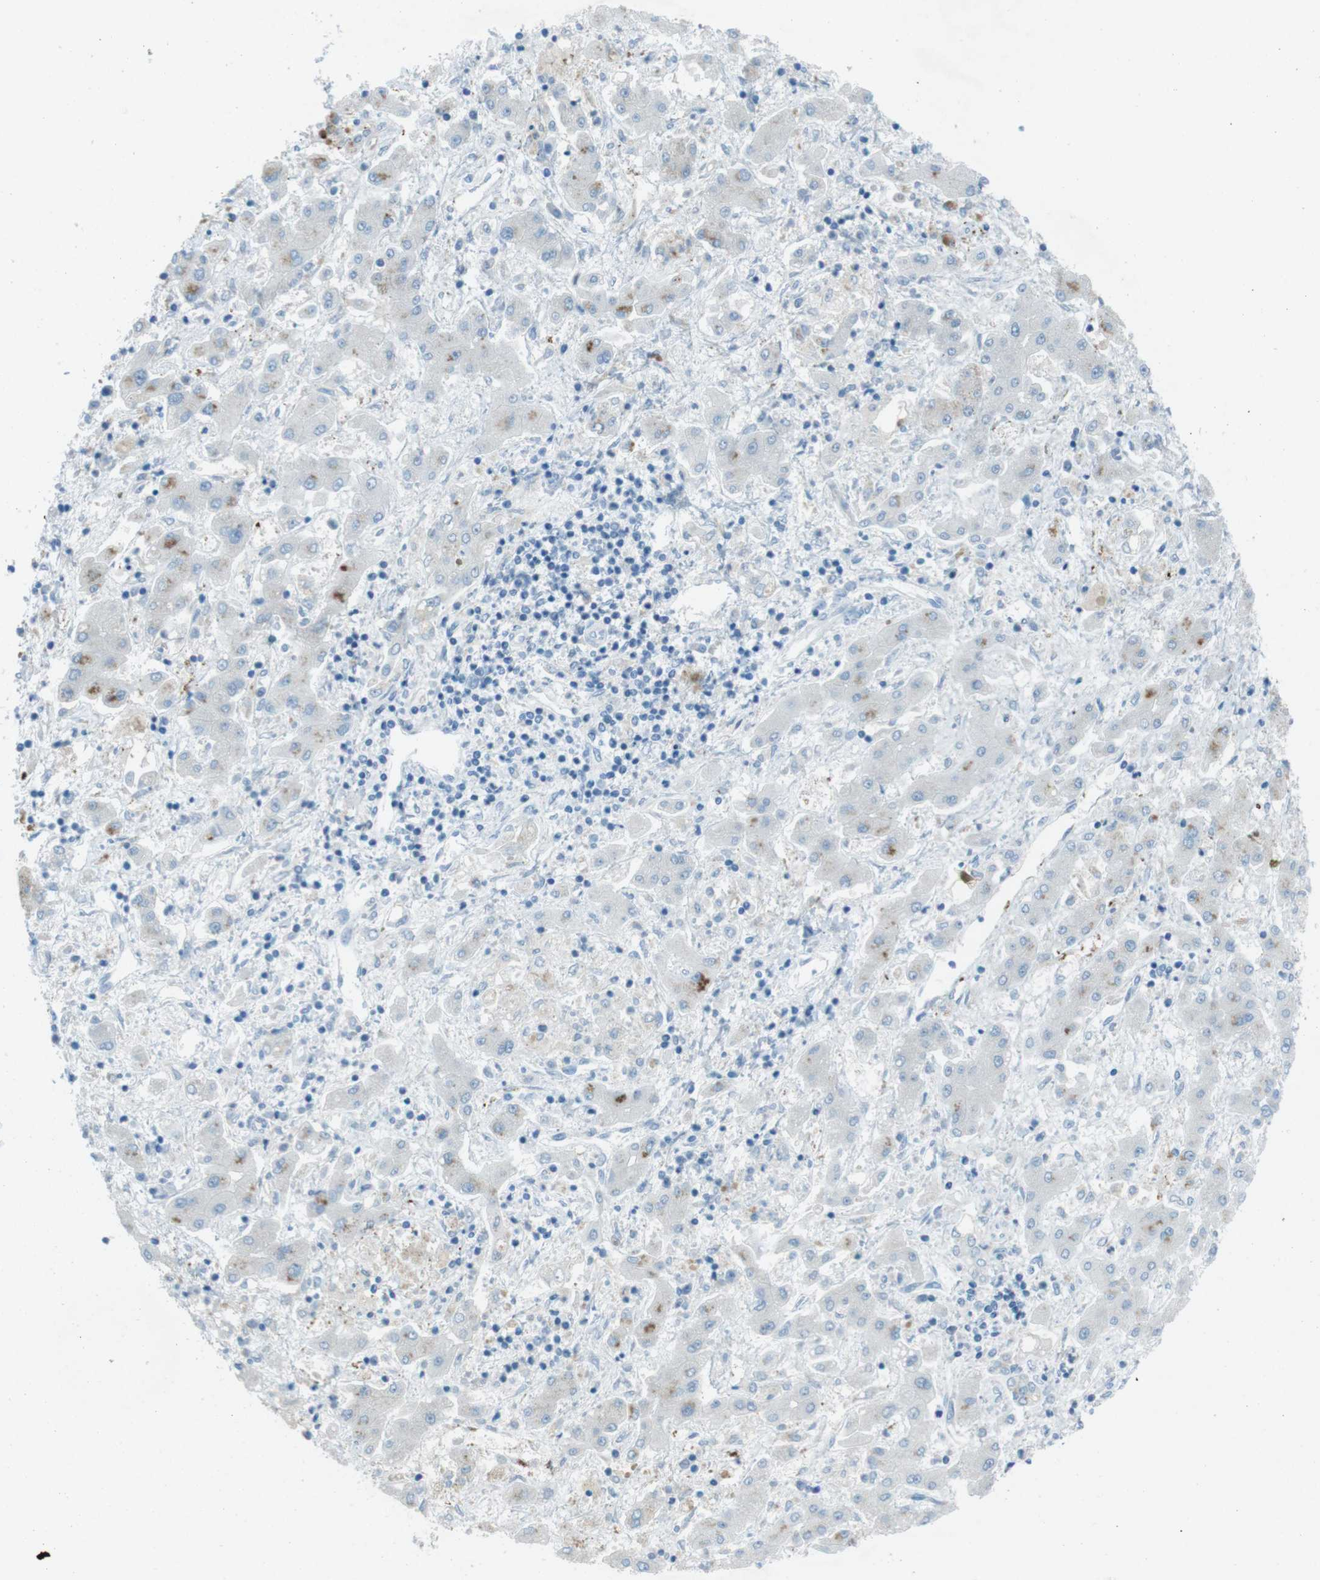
{"staining": {"intensity": "moderate", "quantity": "<25%", "location": "cytoplasmic/membranous"}, "tissue": "liver cancer", "cell_type": "Tumor cells", "image_type": "cancer", "snomed": [{"axis": "morphology", "description": "Cholangiocarcinoma"}, {"axis": "topography", "description": "Liver"}], "caption": "Human liver cholangiocarcinoma stained with a protein marker demonstrates moderate staining in tumor cells.", "gene": "TXNDC15", "patient": {"sex": "male", "age": 50}}